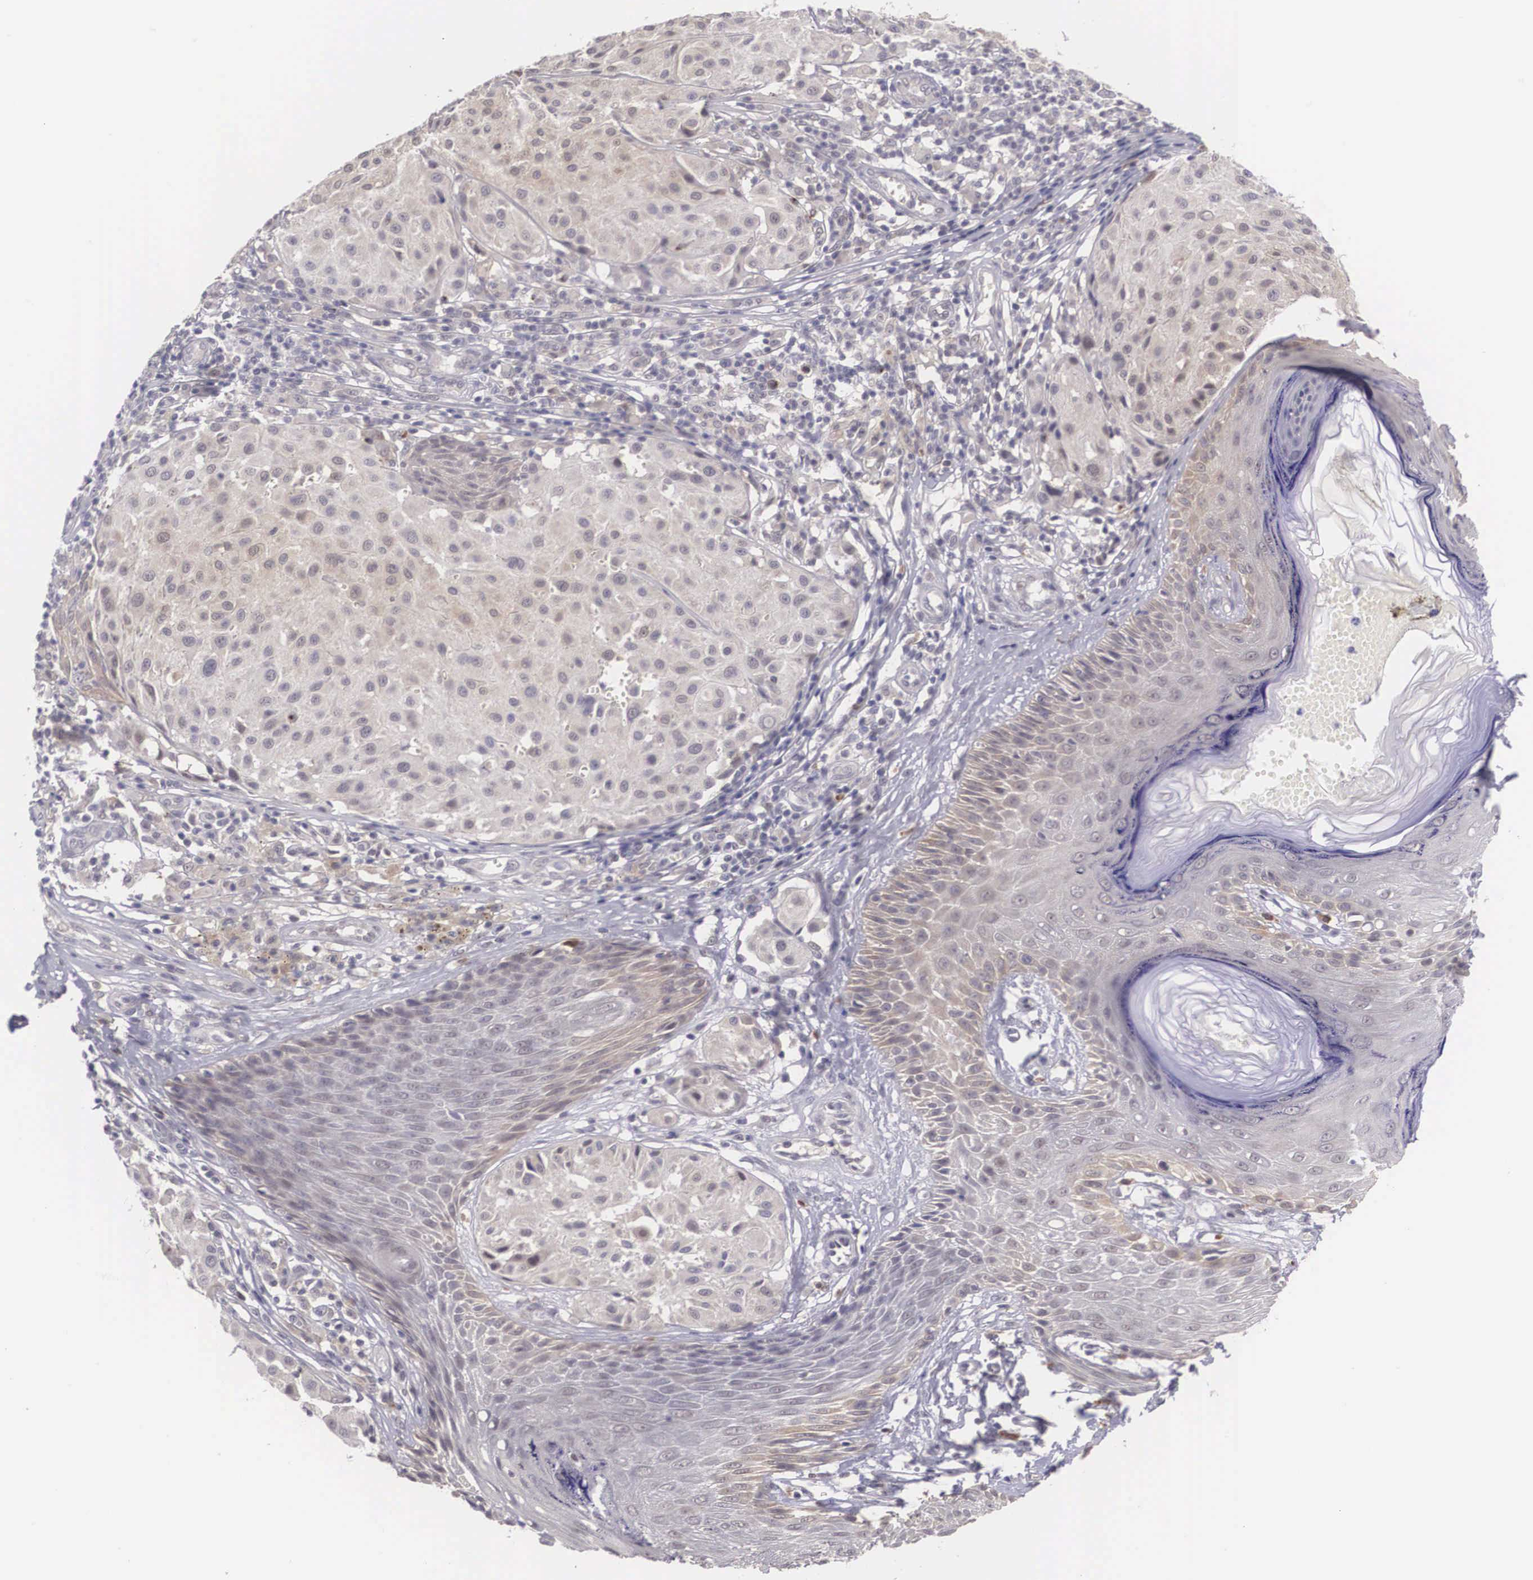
{"staining": {"intensity": "weak", "quantity": "25%-75%", "location": "cytoplasmic/membranous,nuclear"}, "tissue": "melanoma", "cell_type": "Tumor cells", "image_type": "cancer", "snomed": [{"axis": "morphology", "description": "Malignant melanoma, NOS"}, {"axis": "topography", "description": "Skin"}], "caption": "This is a histology image of immunohistochemistry staining of malignant melanoma, which shows weak positivity in the cytoplasmic/membranous and nuclear of tumor cells.", "gene": "NINL", "patient": {"sex": "male", "age": 36}}